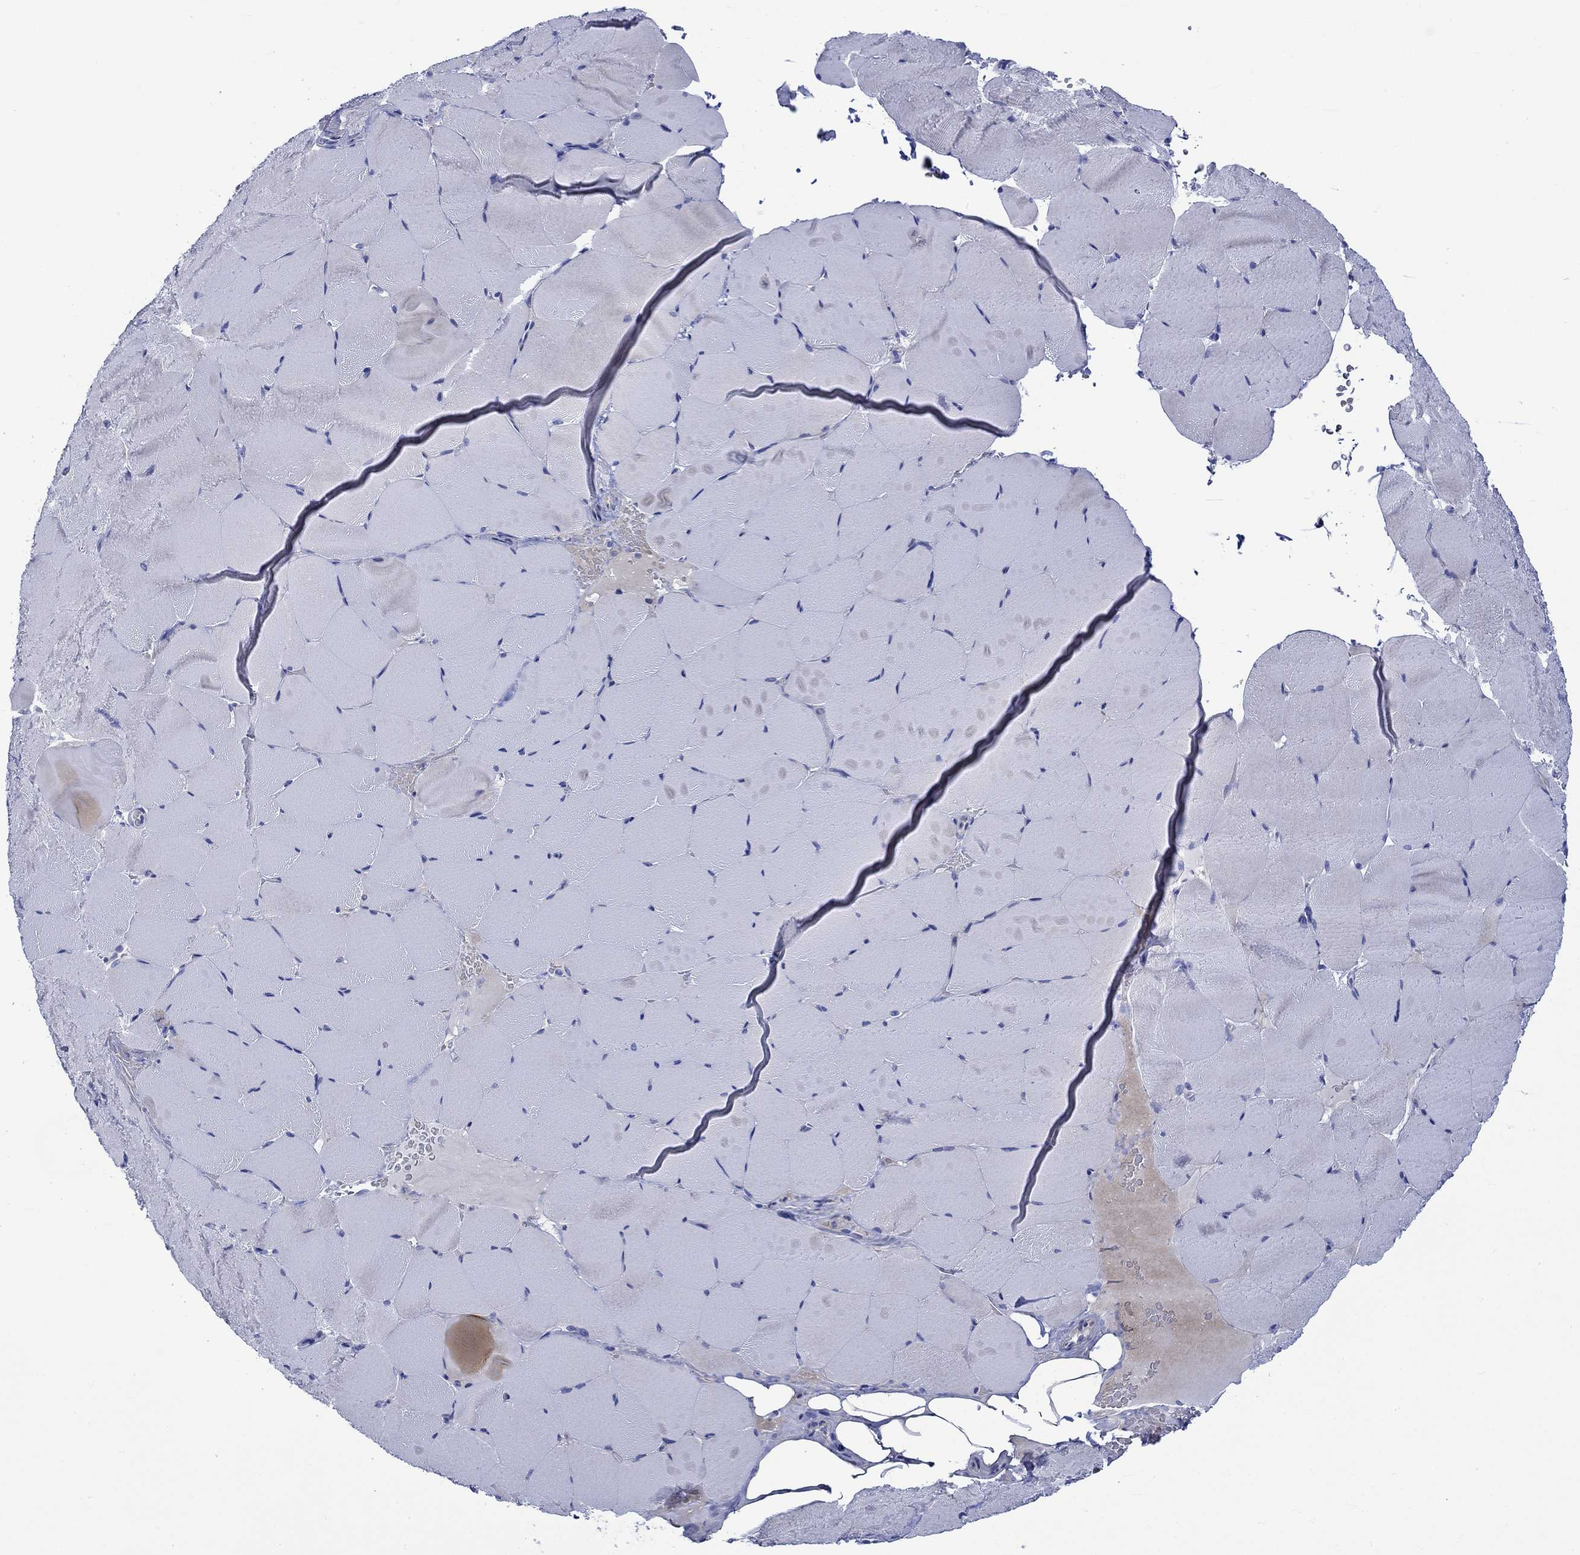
{"staining": {"intensity": "negative", "quantity": "none", "location": "none"}, "tissue": "skeletal muscle", "cell_type": "Myocytes", "image_type": "normal", "snomed": [{"axis": "morphology", "description": "Normal tissue, NOS"}, {"axis": "topography", "description": "Skeletal muscle"}], "caption": "The micrograph exhibits no significant staining in myocytes of skeletal muscle.", "gene": "NRIP3", "patient": {"sex": "female", "age": 37}}